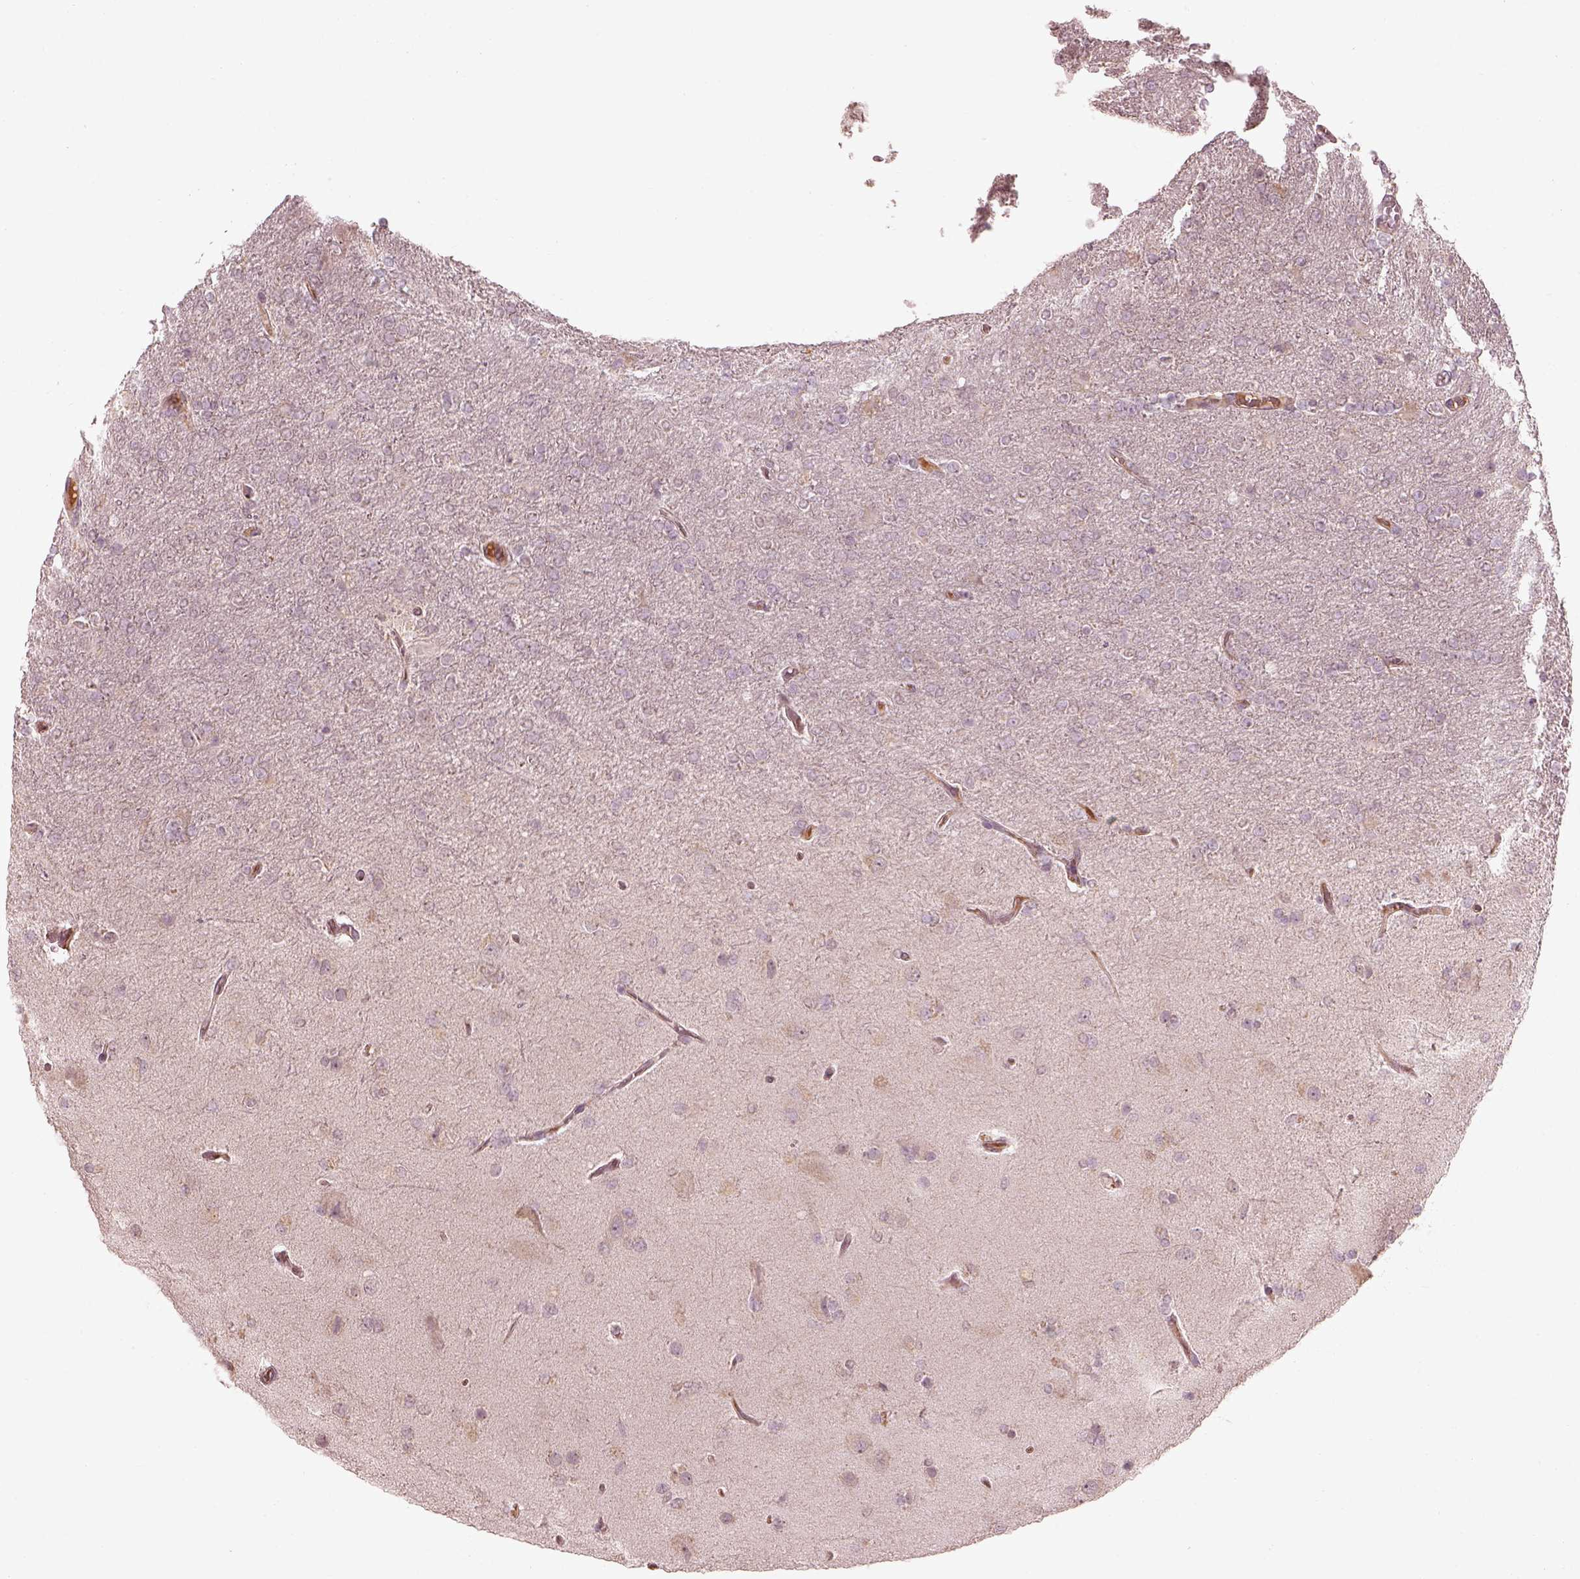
{"staining": {"intensity": "negative", "quantity": "none", "location": "none"}, "tissue": "glioma", "cell_type": "Tumor cells", "image_type": "cancer", "snomed": [{"axis": "morphology", "description": "Glioma, malignant, High grade"}, {"axis": "topography", "description": "Cerebral cortex"}], "caption": "Immunohistochemistry image of neoplastic tissue: human high-grade glioma (malignant) stained with DAB displays no significant protein staining in tumor cells.", "gene": "CALR3", "patient": {"sex": "male", "age": 70}}